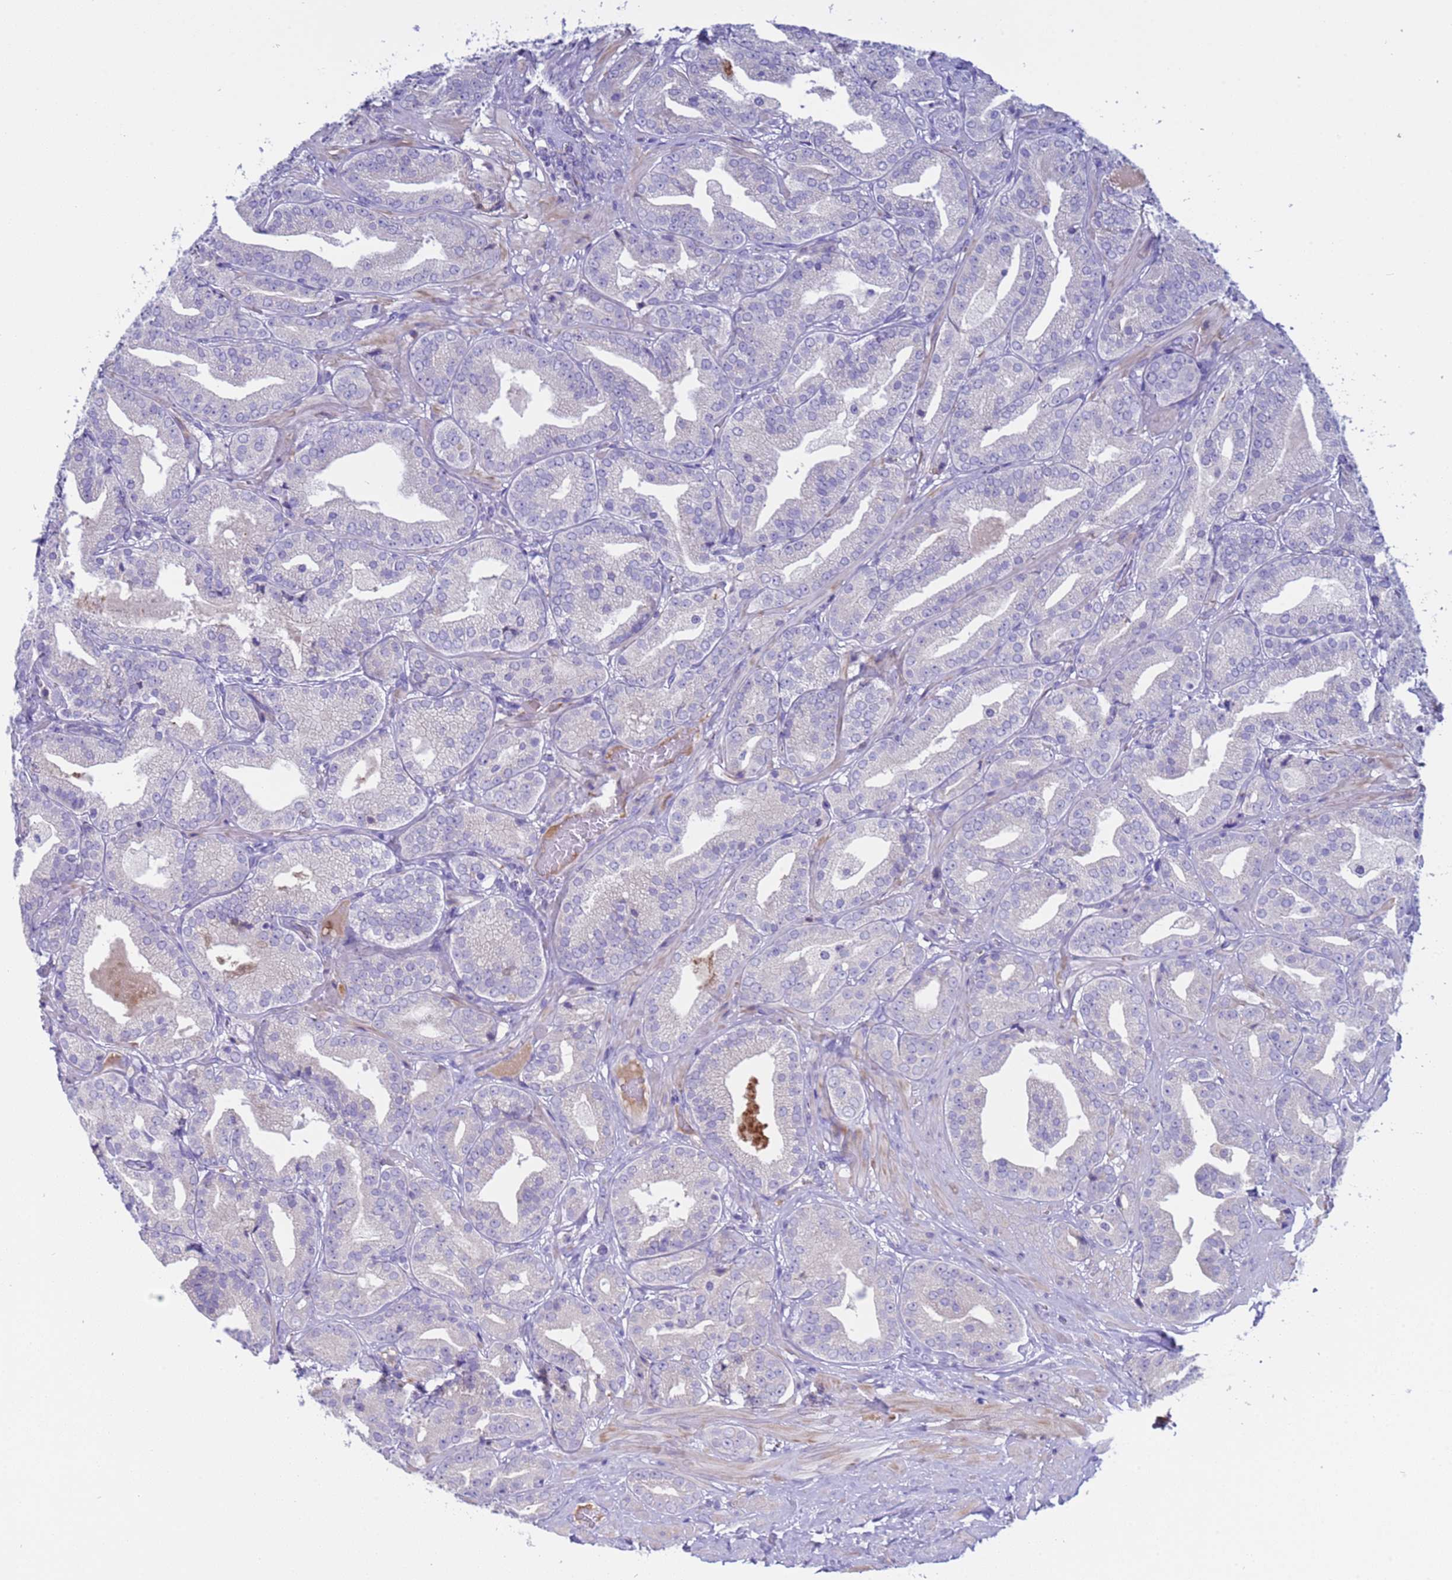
{"staining": {"intensity": "negative", "quantity": "none", "location": "none"}, "tissue": "prostate cancer", "cell_type": "Tumor cells", "image_type": "cancer", "snomed": [{"axis": "morphology", "description": "Adenocarcinoma, High grade"}, {"axis": "topography", "description": "Prostate"}], "caption": "DAB immunohistochemical staining of high-grade adenocarcinoma (prostate) demonstrates no significant expression in tumor cells.", "gene": "C4orf46", "patient": {"sex": "male", "age": 63}}